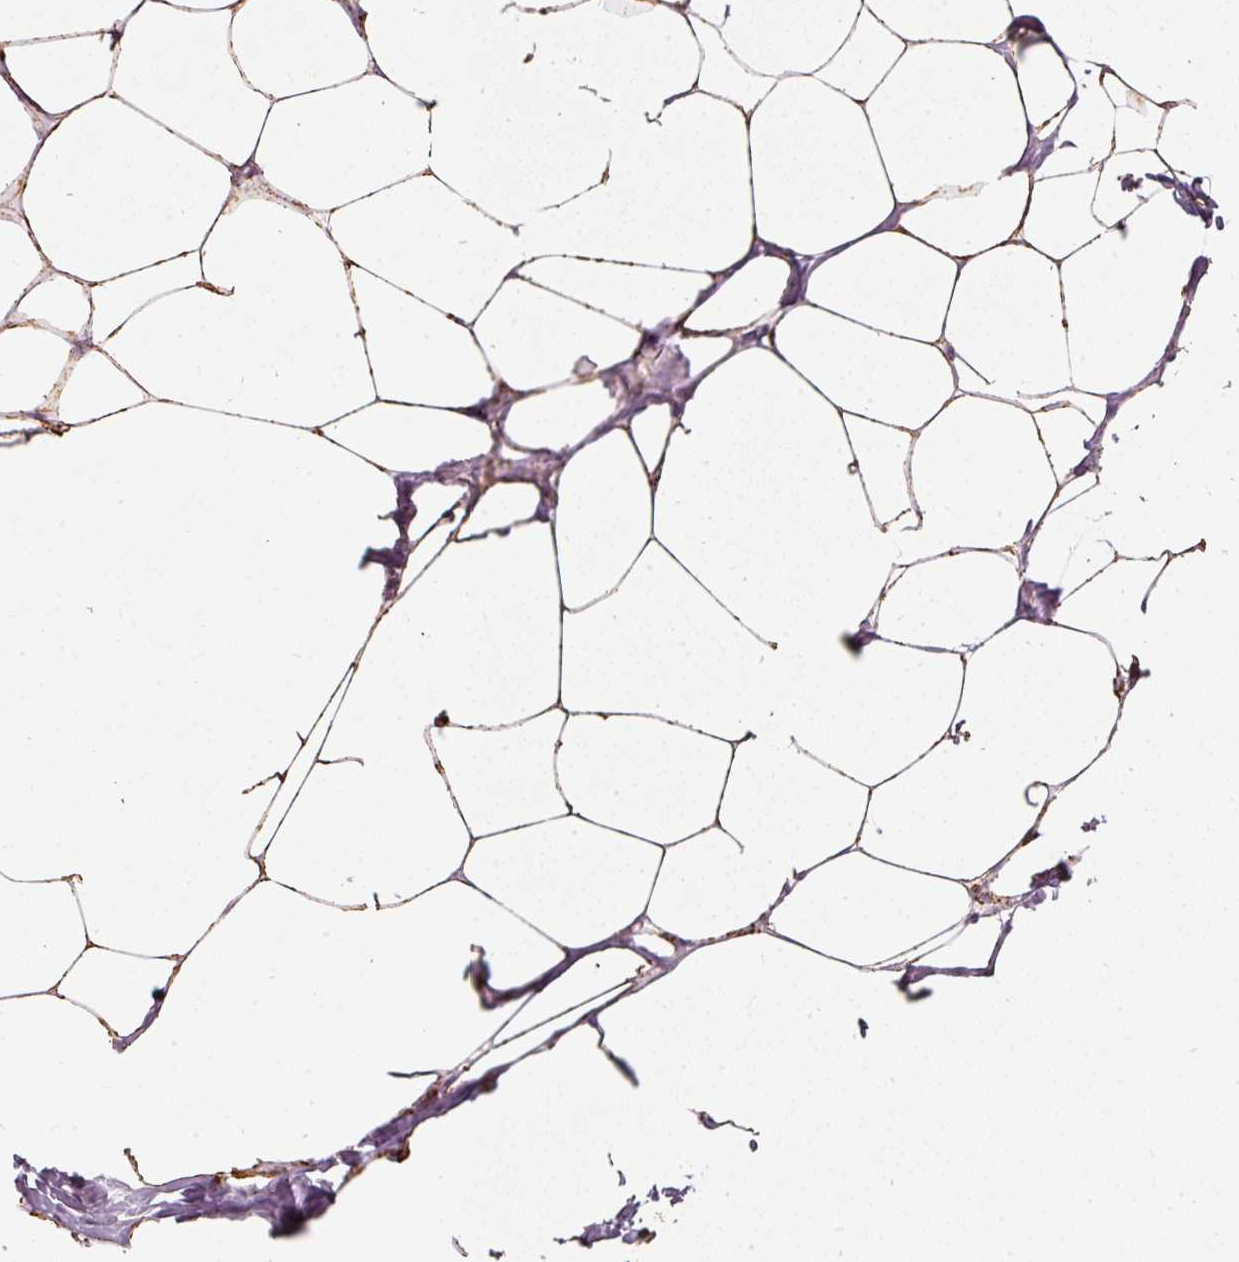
{"staining": {"intensity": "moderate", "quantity": ">75%", "location": "cytoplasmic/membranous"}, "tissue": "breast", "cell_type": "Adipocytes", "image_type": "normal", "snomed": [{"axis": "morphology", "description": "Normal tissue, NOS"}, {"axis": "topography", "description": "Breast"}], "caption": "Protein expression analysis of benign breast shows moderate cytoplasmic/membranous positivity in approximately >75% of adipocytes. Immunohistochemistry stains the protein in brown and the nuclei are stained blue.", "gene": "MT", "patient": {"sex": "female", "age": 27}}